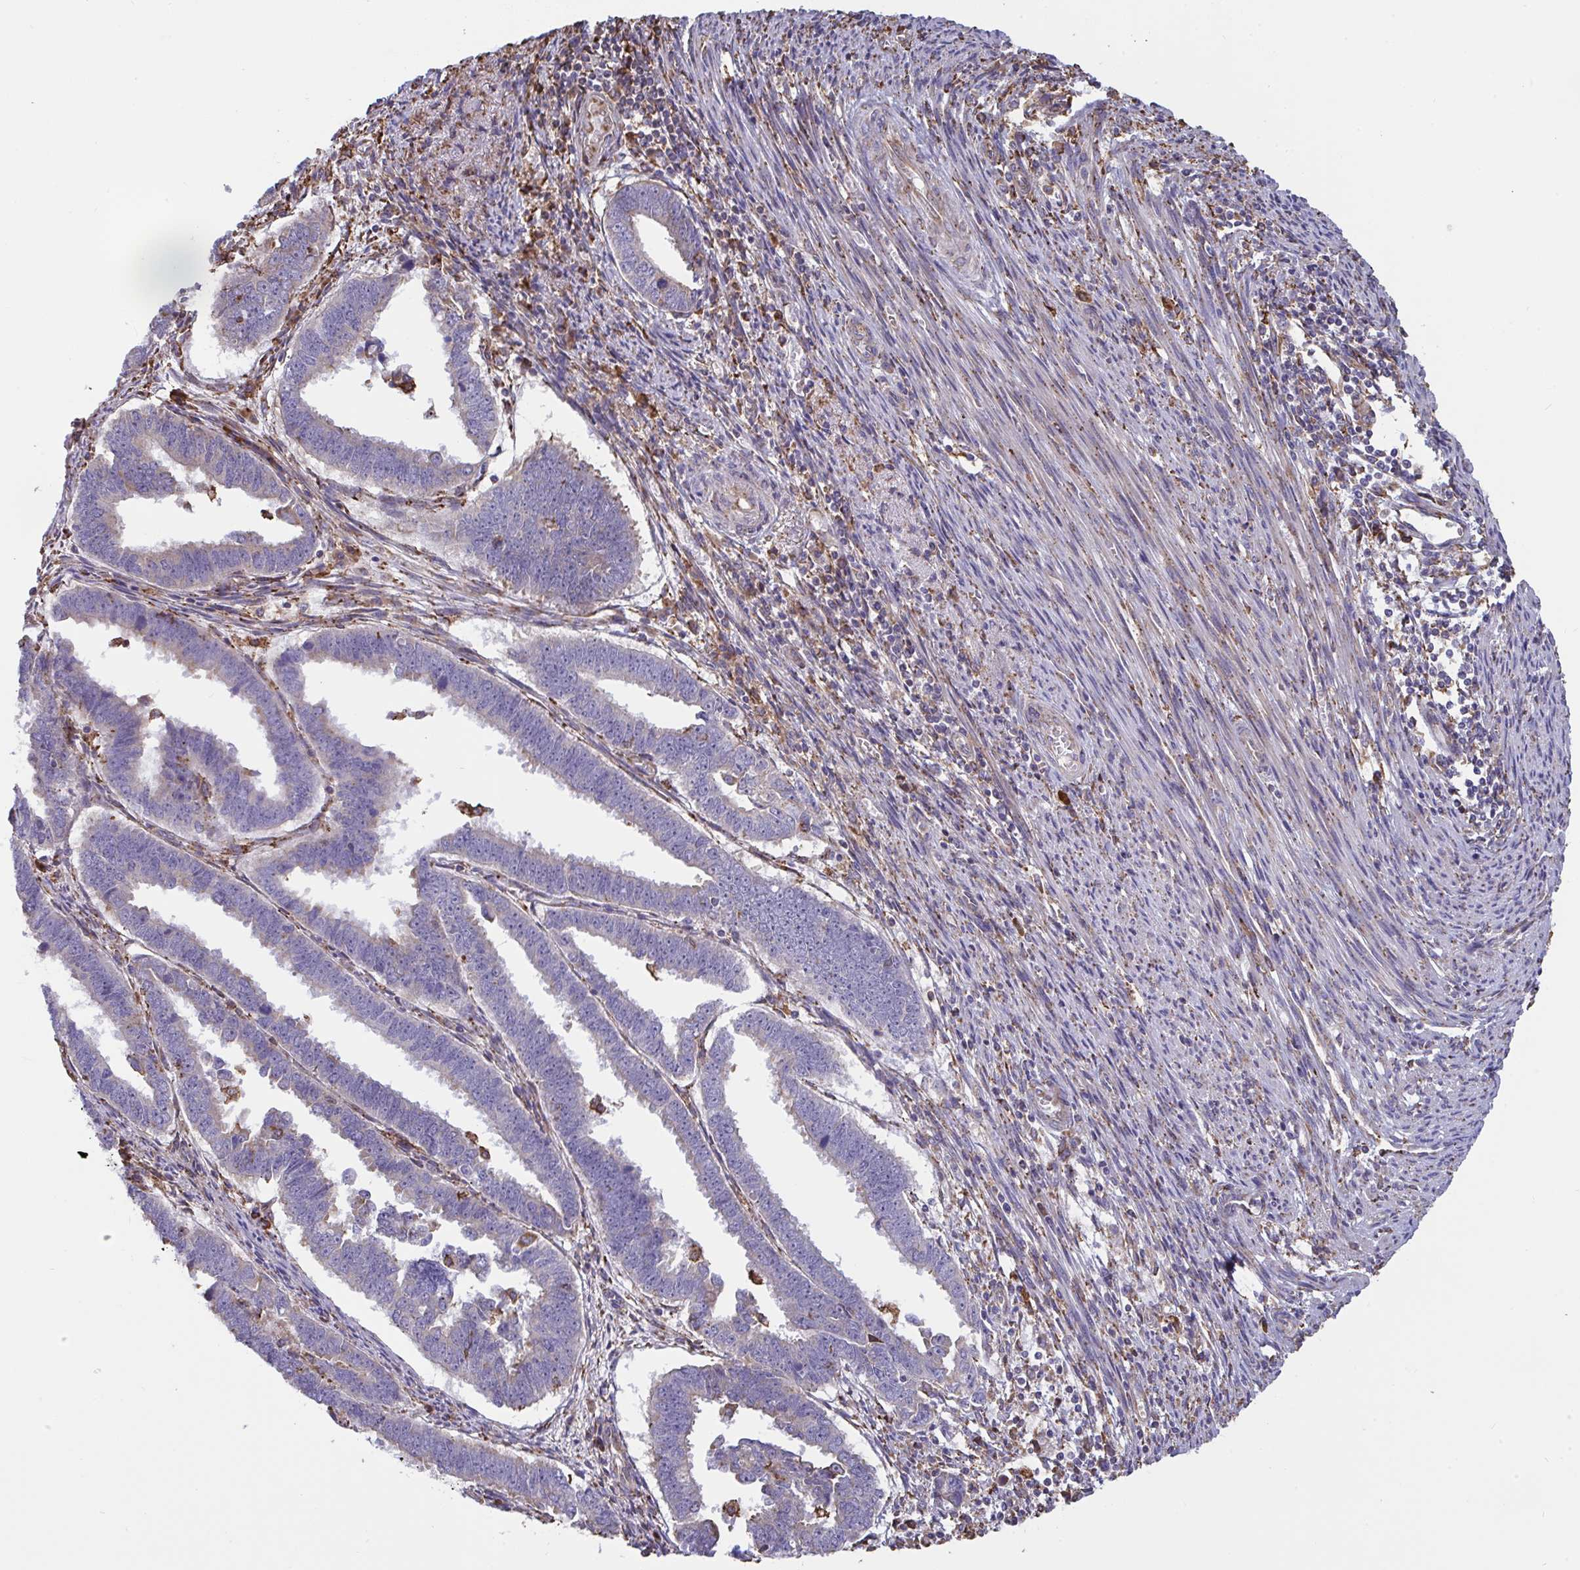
{"staining": {"intensity": "negative", "quantity": "none", "location": "none"}, "tissue": "endometrial cancer", "cell_type": "Tumor cells", "image_type": "cancer", "snomed": [{"axis": "morphology", "description": "Adenocarcinoma, NOS"}, {"axis": "topography", "description": "Endometrium"}], "caption": "Photomicrograph shows no protein expression in tumor cells of endometrial adenocarcinoma tissue.", "gene": "MYMK", "patient": {"sex": "female", "age": 75}}